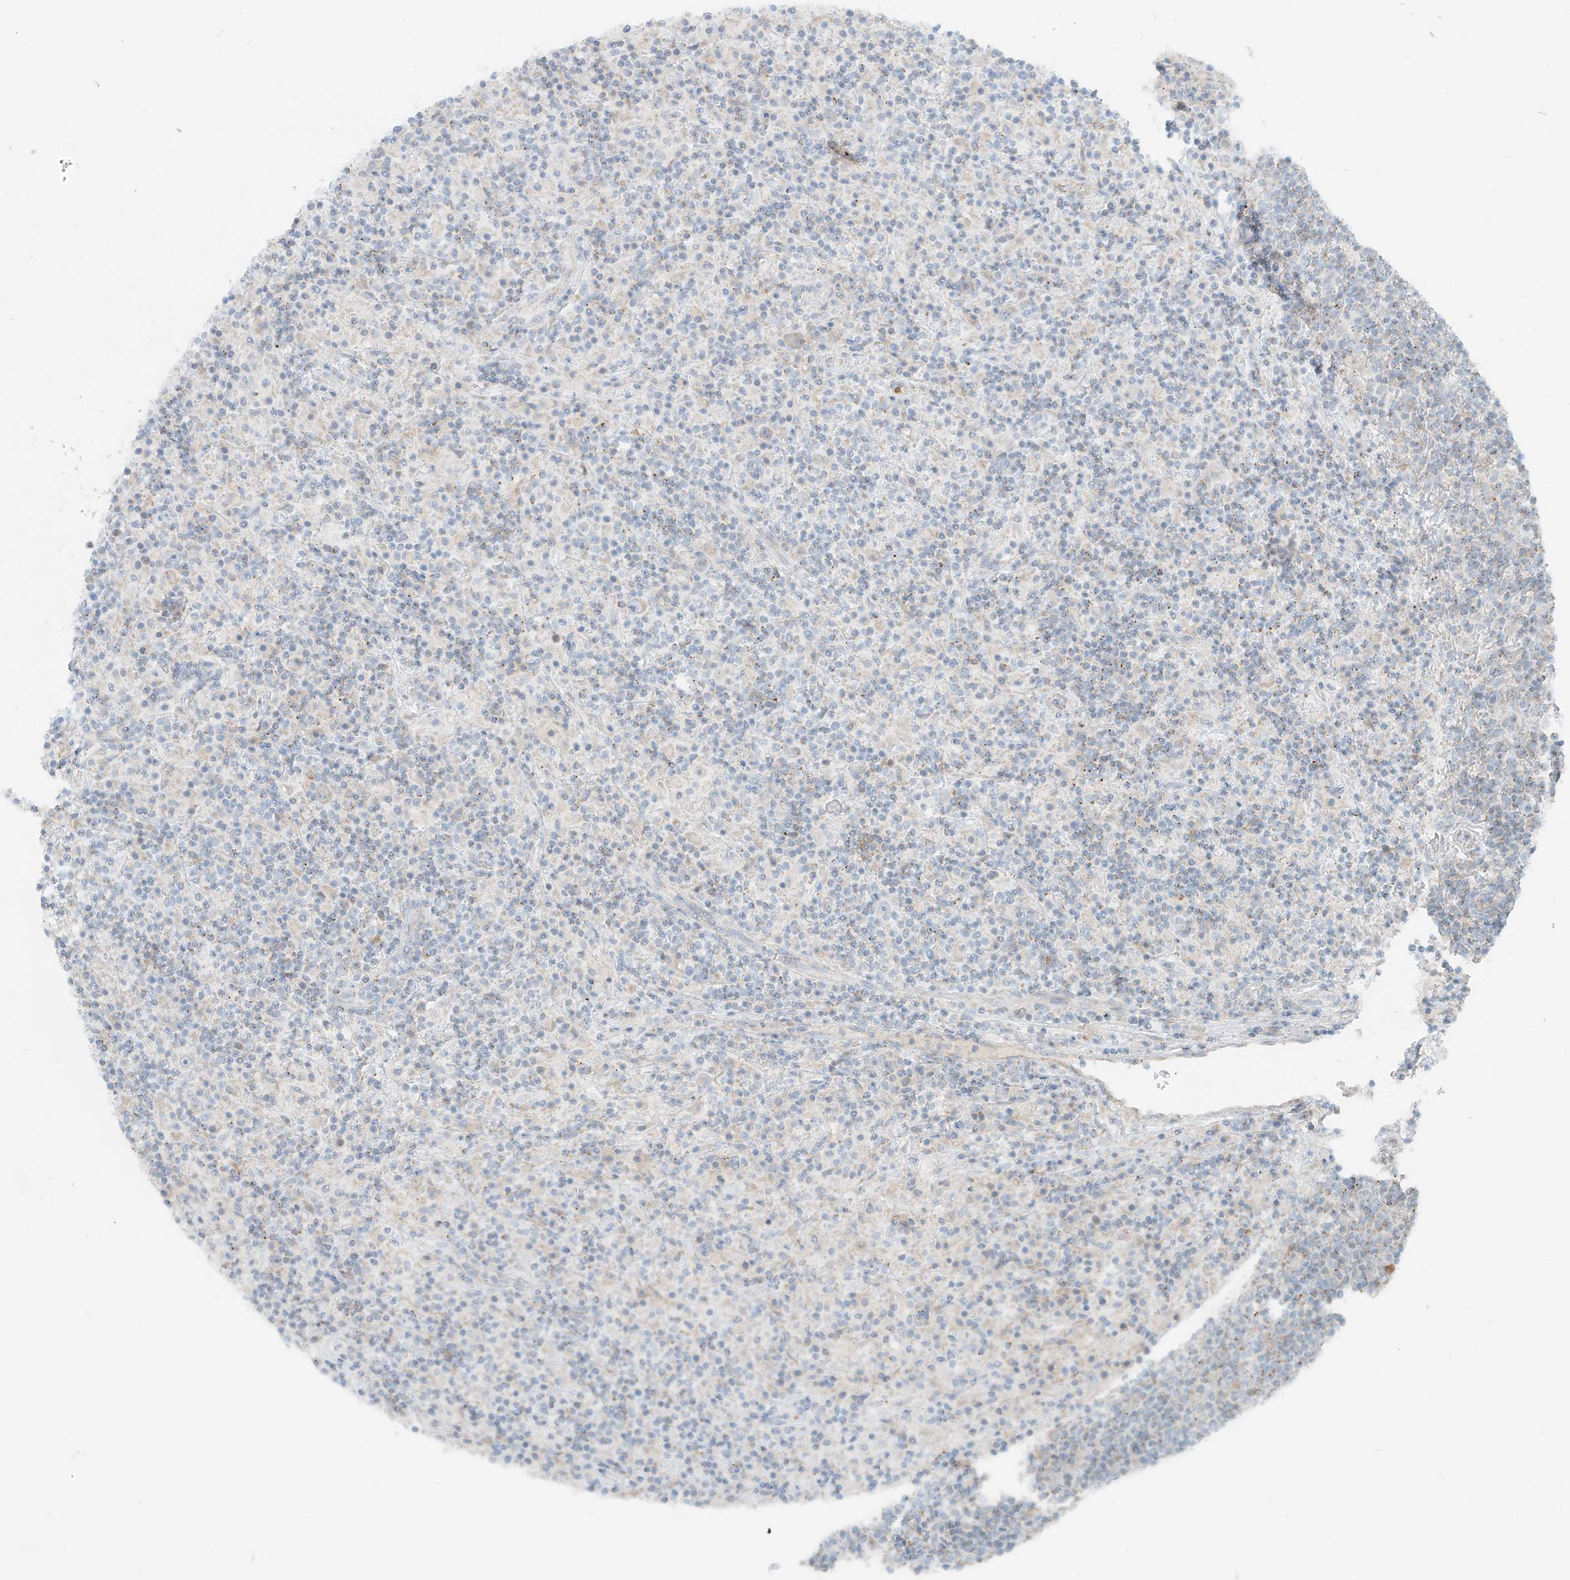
{"staining": {"intensity": "negative", "quantity": "none", "location": "none"}, "tissue": "lymphoma", "cell_type": "Tumor cells", "image_type": "cancer", "snomed": [{"axis": "morphology", "description": "Hodgkin's disease, NOS"}, {"axis": "topography", "description": "Lymph node"}], "caption": "An IHC micrograph of lymphoma is shown. There is no staining in tumor cells of lymphoma.", "gene": "UST", "patient": {"sex": "male", "age": 70}}